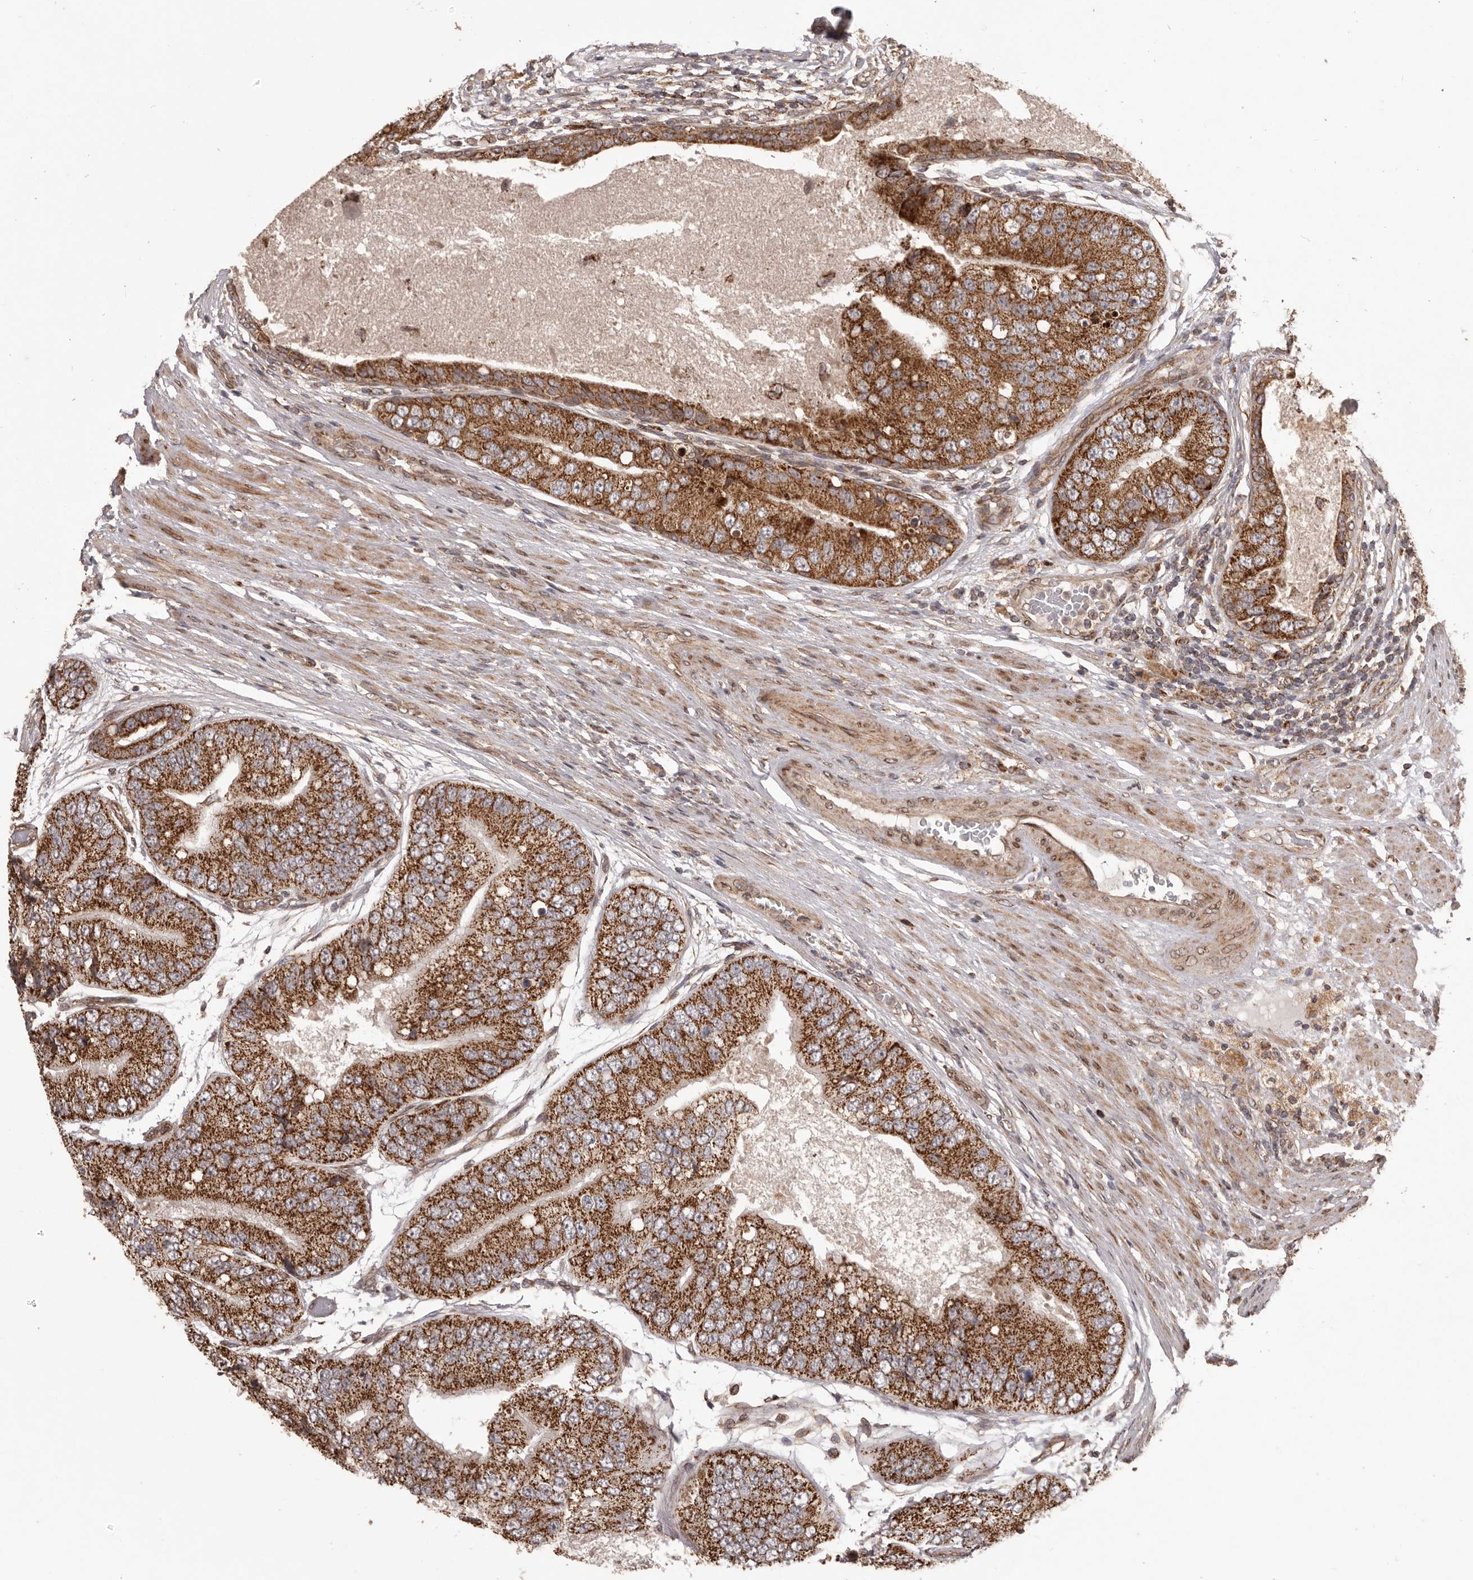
{"staining": {"intensity": "strong", "quantity": ">75%", "location": "cytoplasmic/membranous"}, "tissue": "prostate cancer", "cell_type": "Tumor cells", "image_type": "cancer", "snomed": [{"axis": "morphology", "description": "Adenocarcinoma, High grade"}, {"axis": "topography", "description": "Prostate"}], "caption": "The immunohistochemical stain highlights strong cytoplasmic/membranous expression in tumor cells of prostate high-grade adenocarcinoma tissue.", "gene": "CHRM2", "patient": {"sex": "male", "age": 70}}